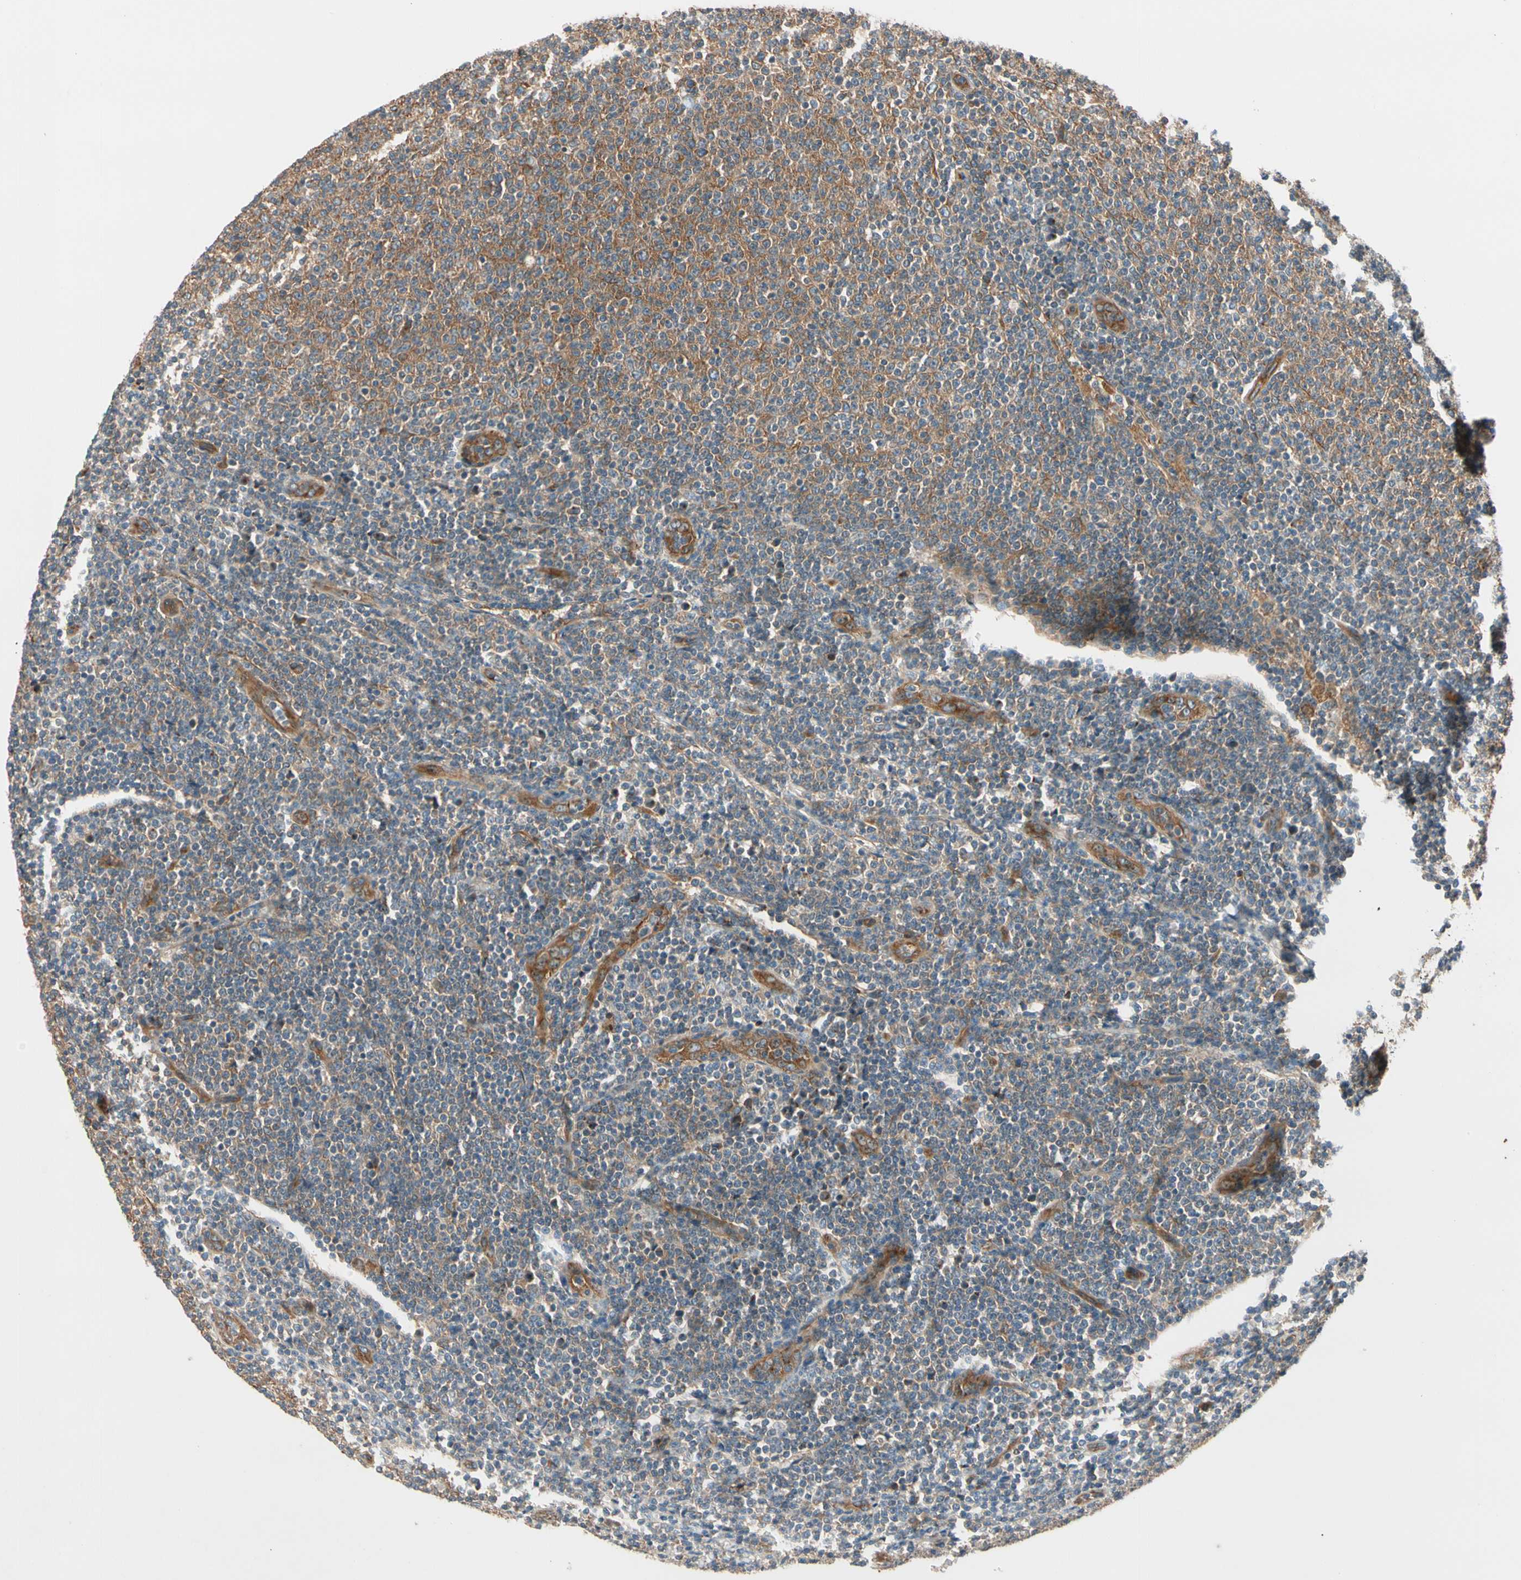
{"staining": {"intensity": "moderate", "quantity": "25%-75%", "location": "cytoplasmic/membranous"}, "tissue": "lymphoma", "cell_type": "Tumor cells", "image_type": "cancer", "snomed": [{"axis": "morphology", "description": "Malignant lymphoma, non-Hodgkin's type, Low grade"}, {"axis": "topography", "description": "Lymph node"}], "caption": "Tumor cells show moderate cytoplasmic/membranous staining in about 25%-75% of cells in lymphoma. (Stains: DAB (3,3'-diaminobenzidine) in brown, nuclei in blue, Microscopy: brightfield microscopy at high magnification).", "gene": "ROCK2", "patient": {"sex": "male", "age": 66}}